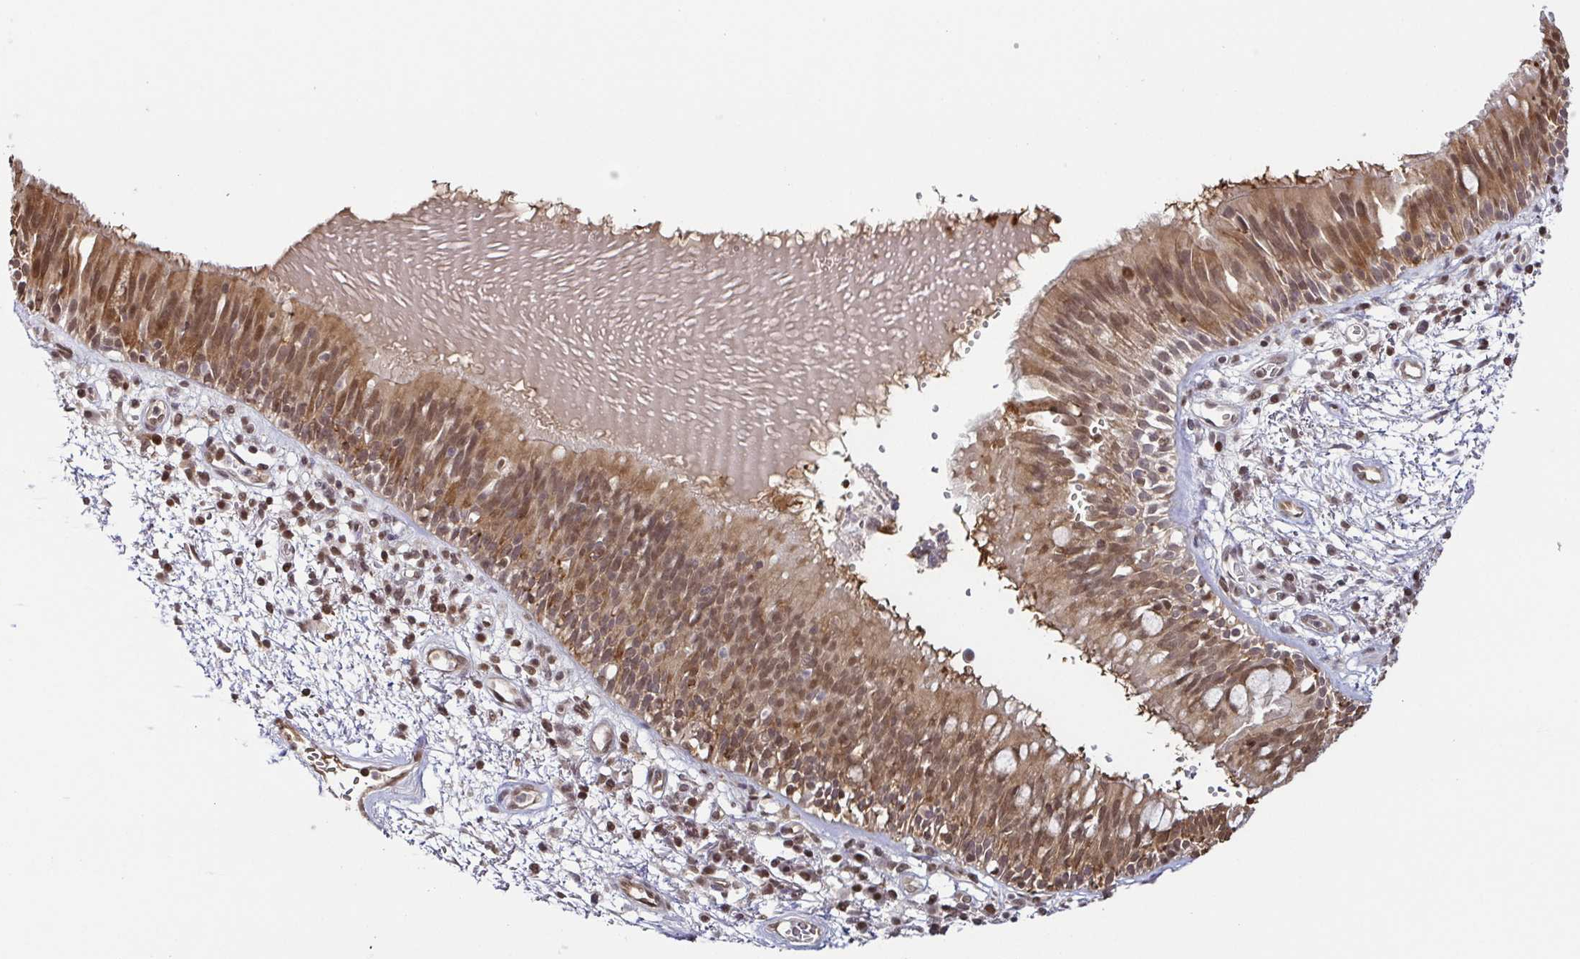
{"staining": {"intensity": "moderate", "quantity": ">75%", "location": "cytoplasmic/membranous,nuclear"}, "tissue": "bronchus", "cell_type": "Respiratory epithelial cells", "image_type": "normal", "snomed": [{"axis": "morphology", "description": "Normal tissue, NOS"}, {"axis": "morphology", "description": "Squamous cell carcinoma, NOS"}, {"axis": "topography", "description": "Cartilage tissue"}, {"axis": "topography", "description": "Bronchus"}, {"axis": "topography", "description": "Lung"}], "caption": "A brown stain highlights moderate cytoplasmic/membranous,nuclear positivity of a protein in respiratory epithelial cells of benign bronchus.", "gene": "PSMB9", "patient": {"sex": "male", "age": 66}}